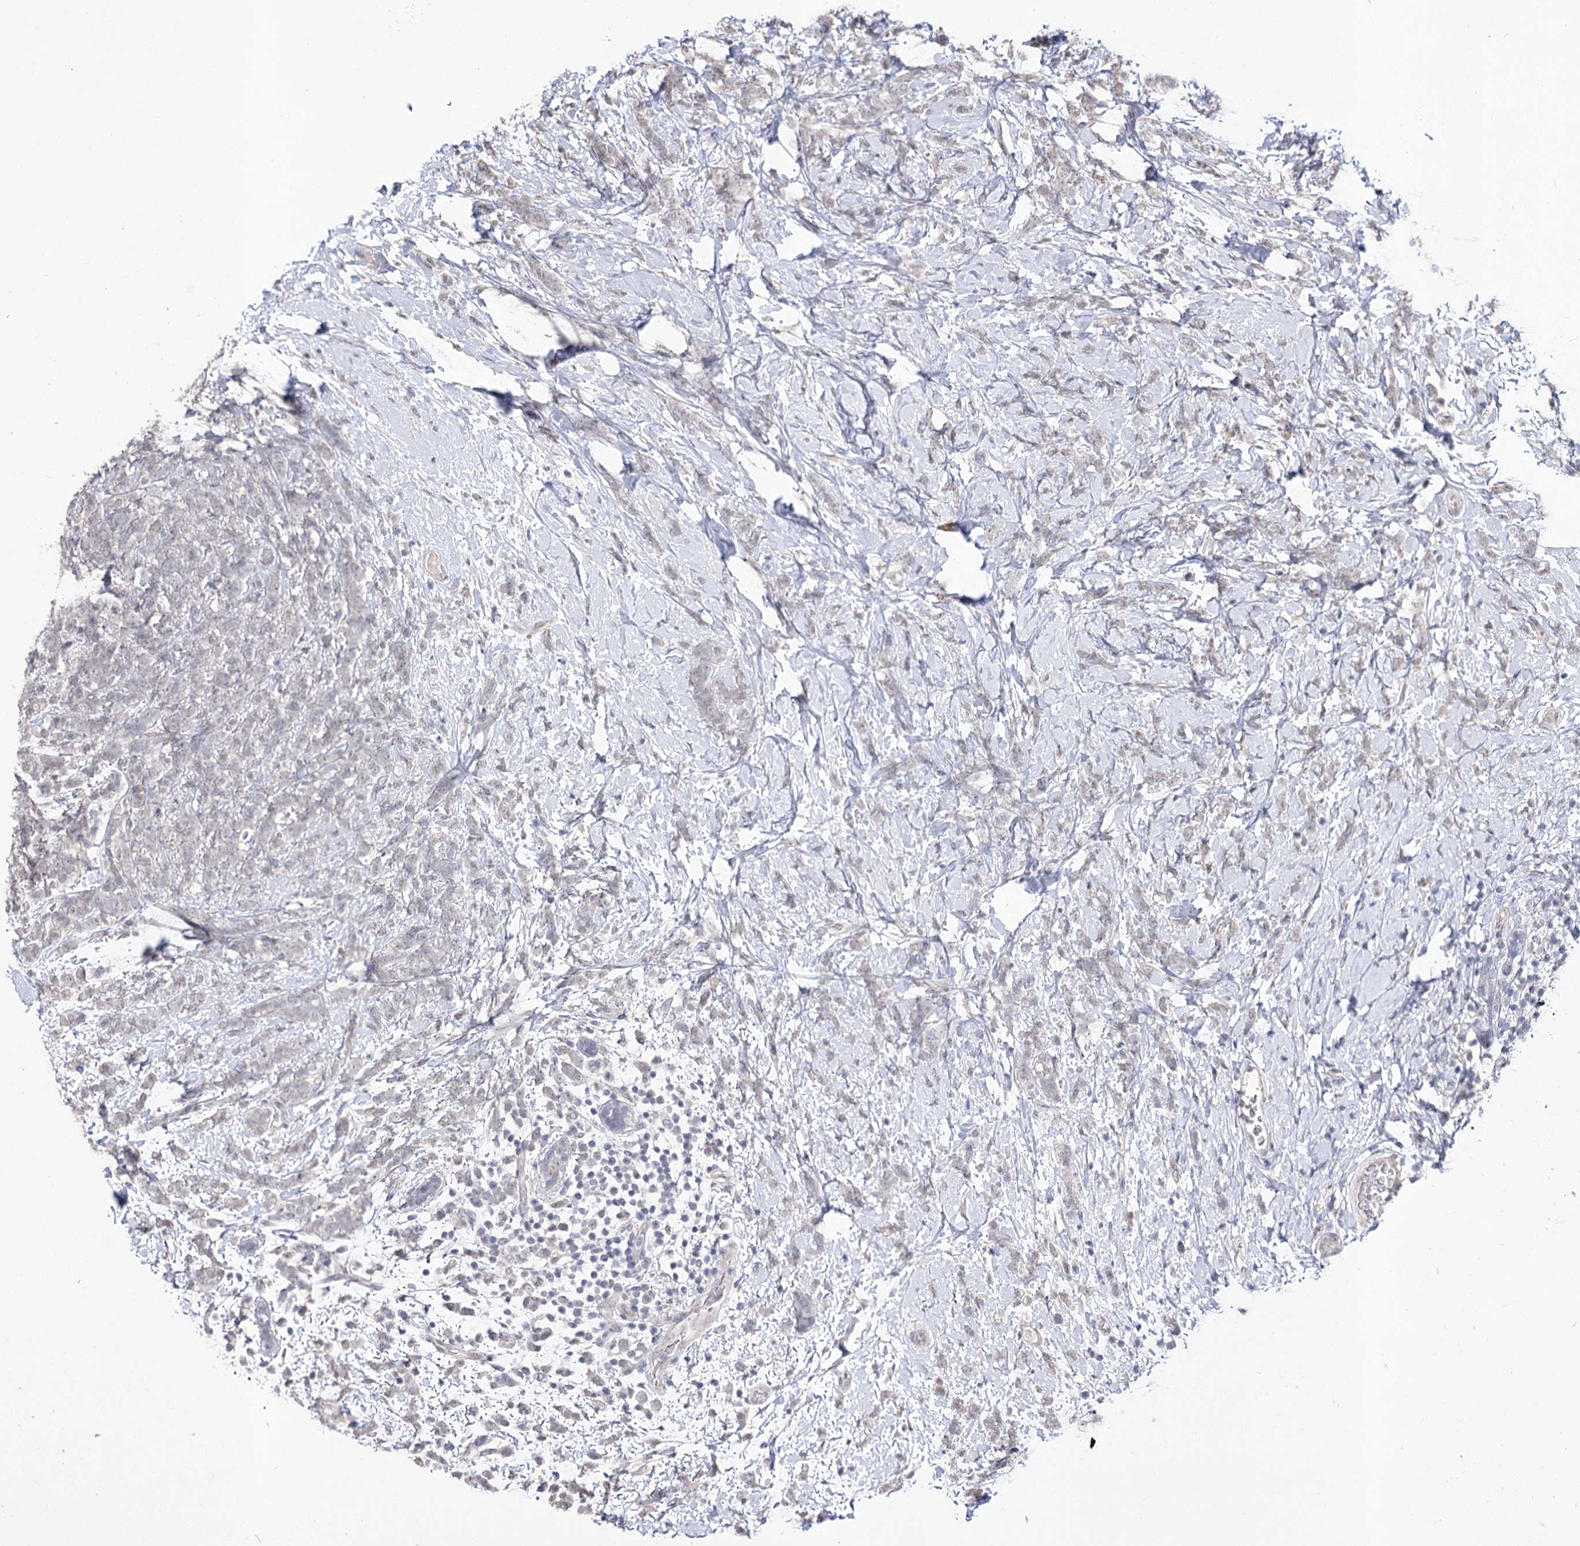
{"staining": {"intensity": "negative", "quantity": "none", "location": "none"}, "tissue": "breast cancer", "cell_type": "Tumor cells", "image_type": "cancer", "snomed": [{"axis": "morphology", "description": "Lobular carcinoma"}, {"axis": "topography", "description": "Breast"}], "caption": "Tumor cells show no significant positivity in lobular carcinoma (breast).", "gene": "ATP10B", "patient": {"sex": "female", "age": 58}}